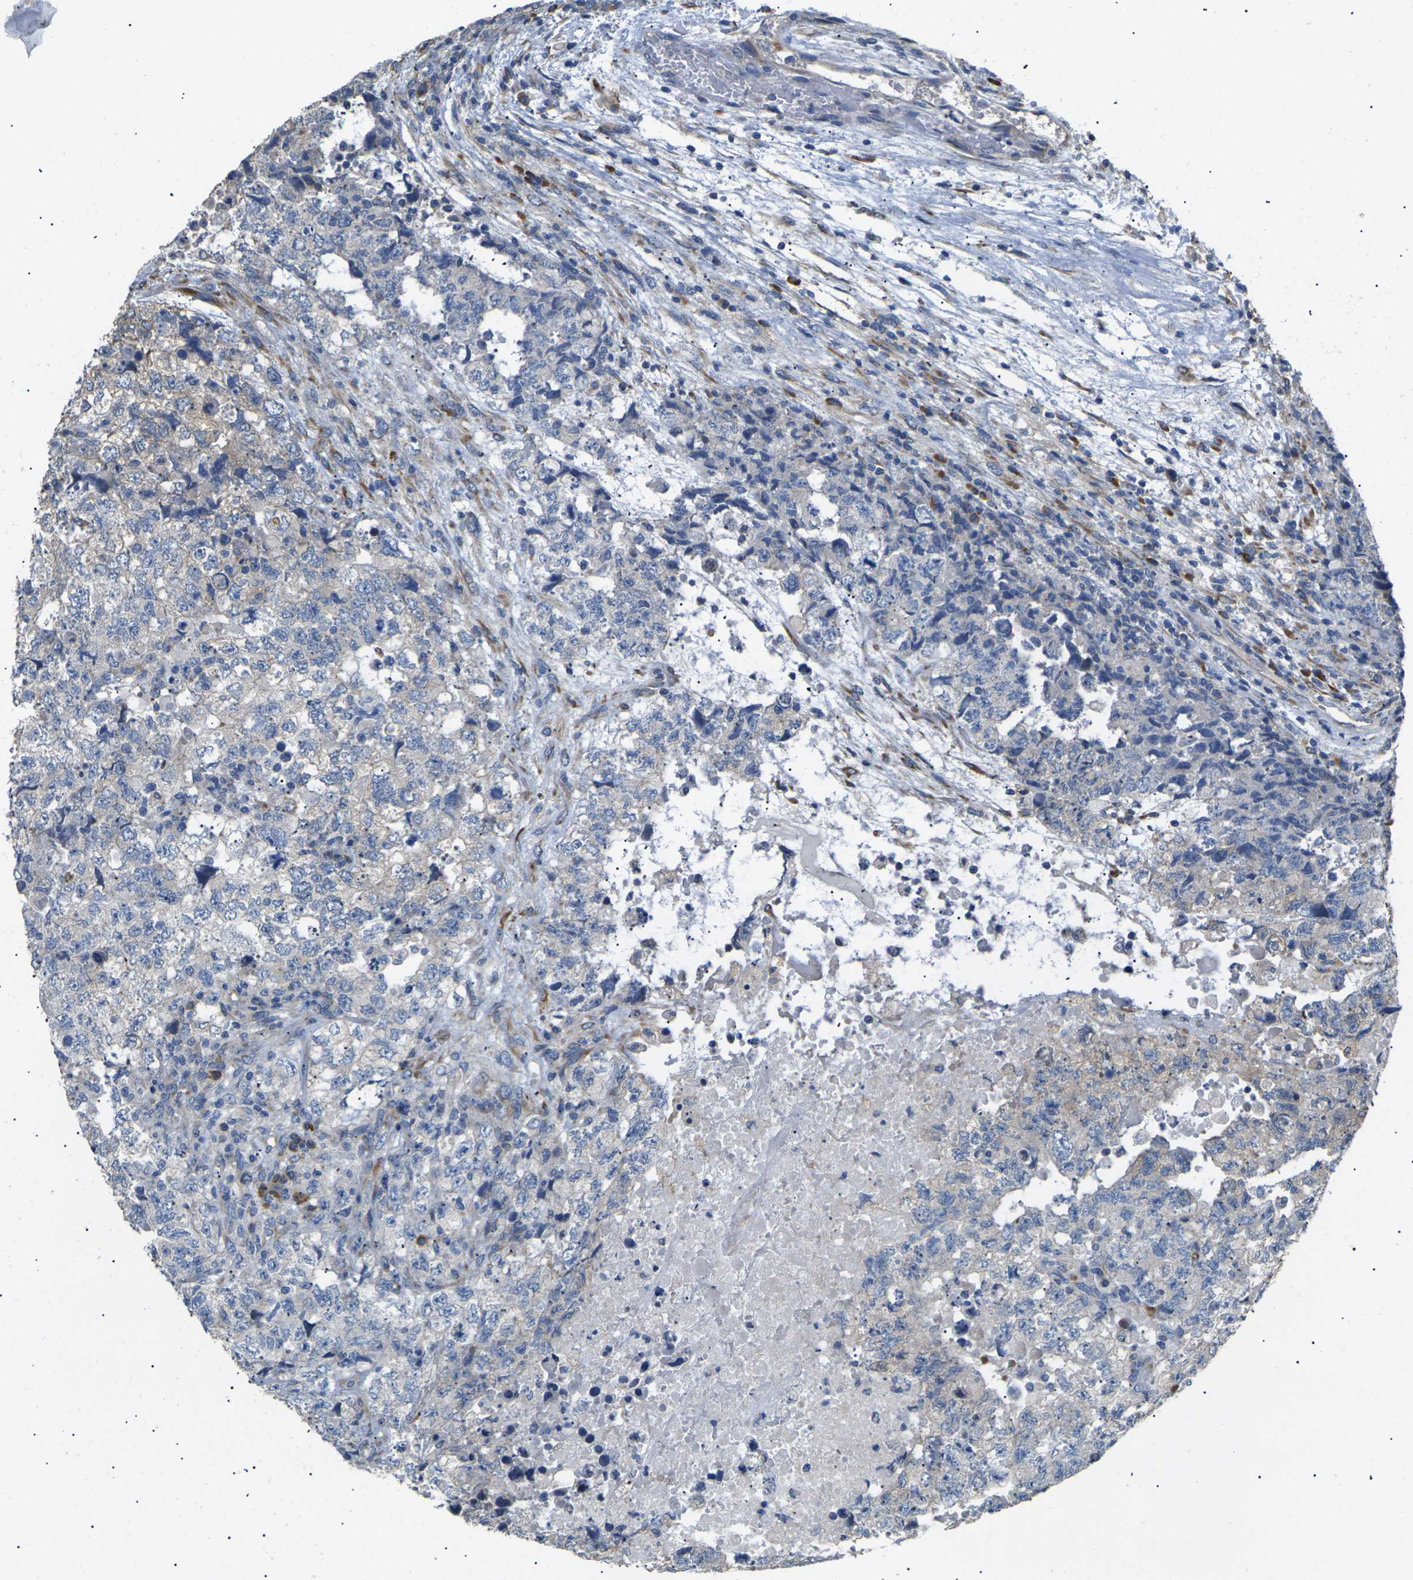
{"staining": {"intensity": "negative", "quantity": "none", "location": "none"}, "tissue": "testis cancer", "cell_type": "Tumor cells", "image_type": "cancer", "snomed": [{"axis": "morphology", "description": "Carcinoma, Embryonal, NOS"}, {"axis": "topography", "description": "Testis"}], "caption": "Tumor cells are negative for brown protein staining in testis embryonal carcinoma. (DAB IHC, high magnification).", "gene": "KLHDC8B", "patient": {"sex": "male", "age": 36}}